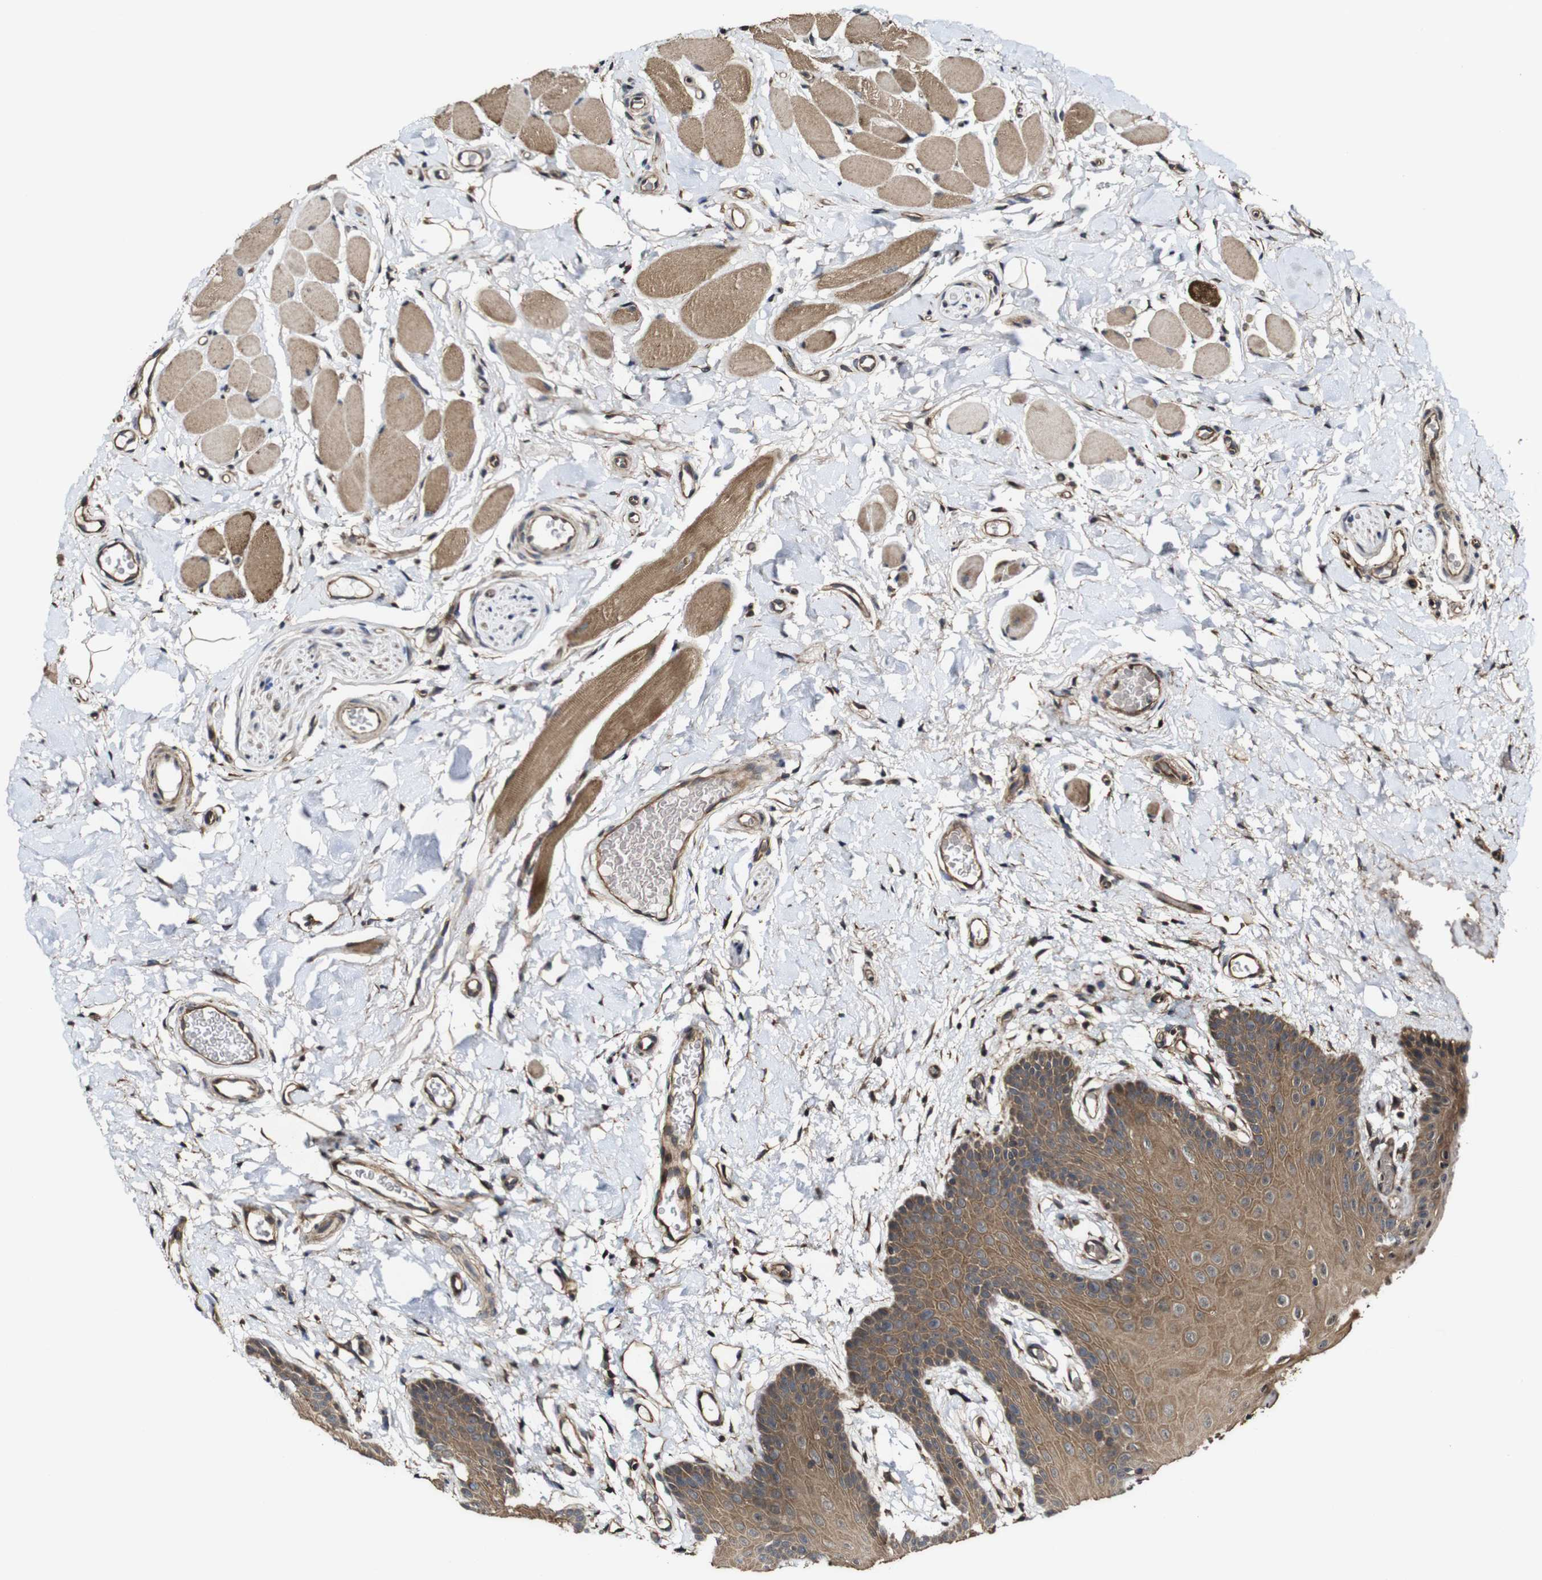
{"staining": {"intensity": "moderate", "quantity": ">75%", "location": "cytoplasmic/membranous"}, "tissue": "oral mucosa", "cell_type": "Squamous epithelial cells", "image_type": "normal", "snomed": [{"axis": "morphology", "description": "Normal tissue, NOS"}, {"axis": "topography", "description": "Oral tissue"}], "caption": "The immunohistochemical stain shows moderate cytoplasmic/membranous staining in squamous epithelial cells of benign oral mucosa. Nuclei are stained in blue.", "gene": "BTN3A3", "patient": {"sex": "male", "age": 54}}